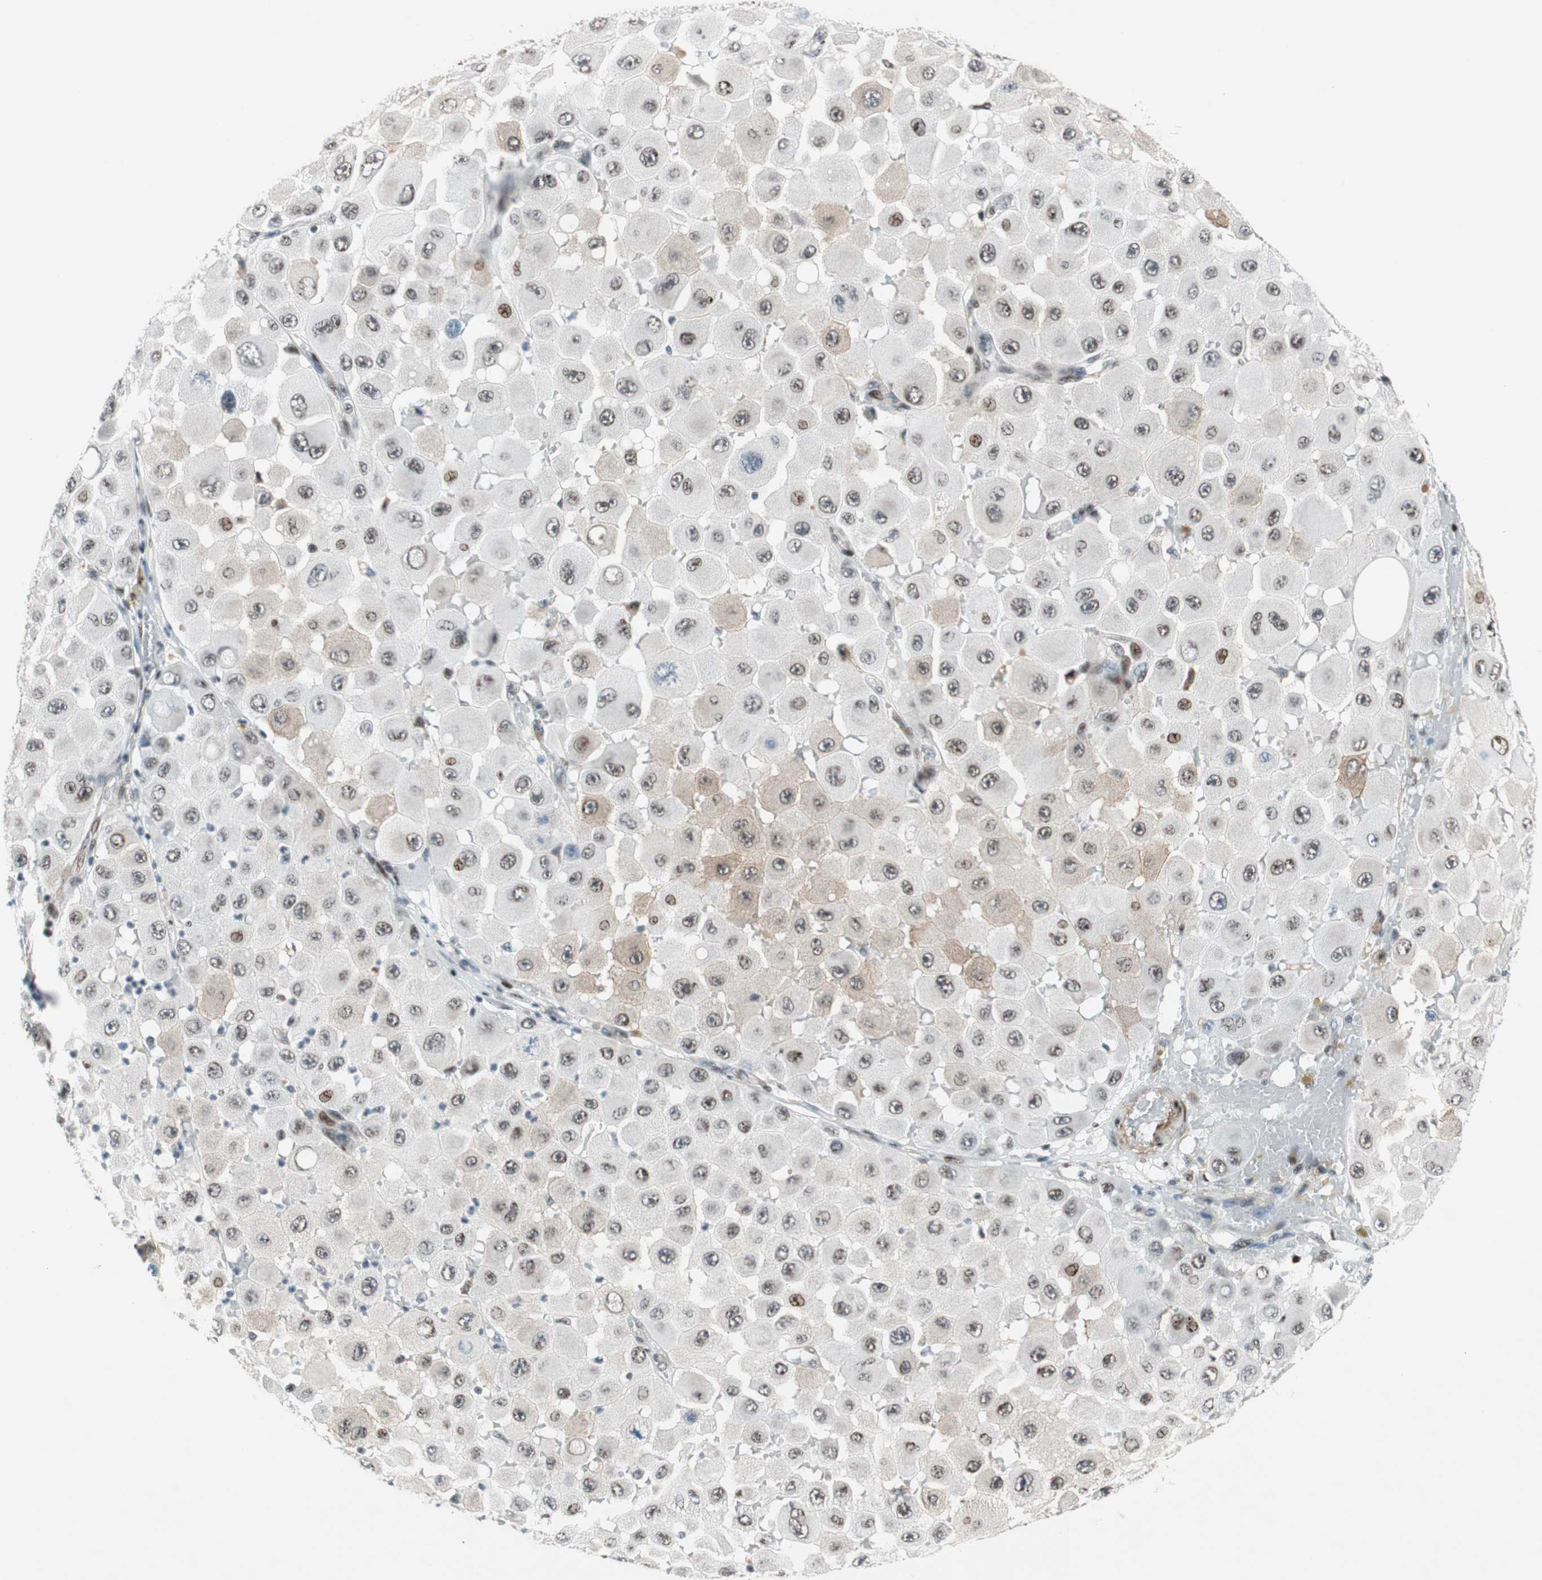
{"staining": {"intensity": "moderate", "quantity": "<25%", "location": "nuclear"}, "tissue": "melanoma", "cell_type": "Tumor cells", "image_type": "cancer", "snomed": [{"axis": "morphology", "description": "Malignant melanoma, NOS"}, {"axis": "topography", "description": "Skin"}], "caption": "A brown stain shows moderate nuclear expression of a protein in human melanoma tumor cells.", "gene": "FBXO44", "patient": {"sex": "female", "age": 81}}